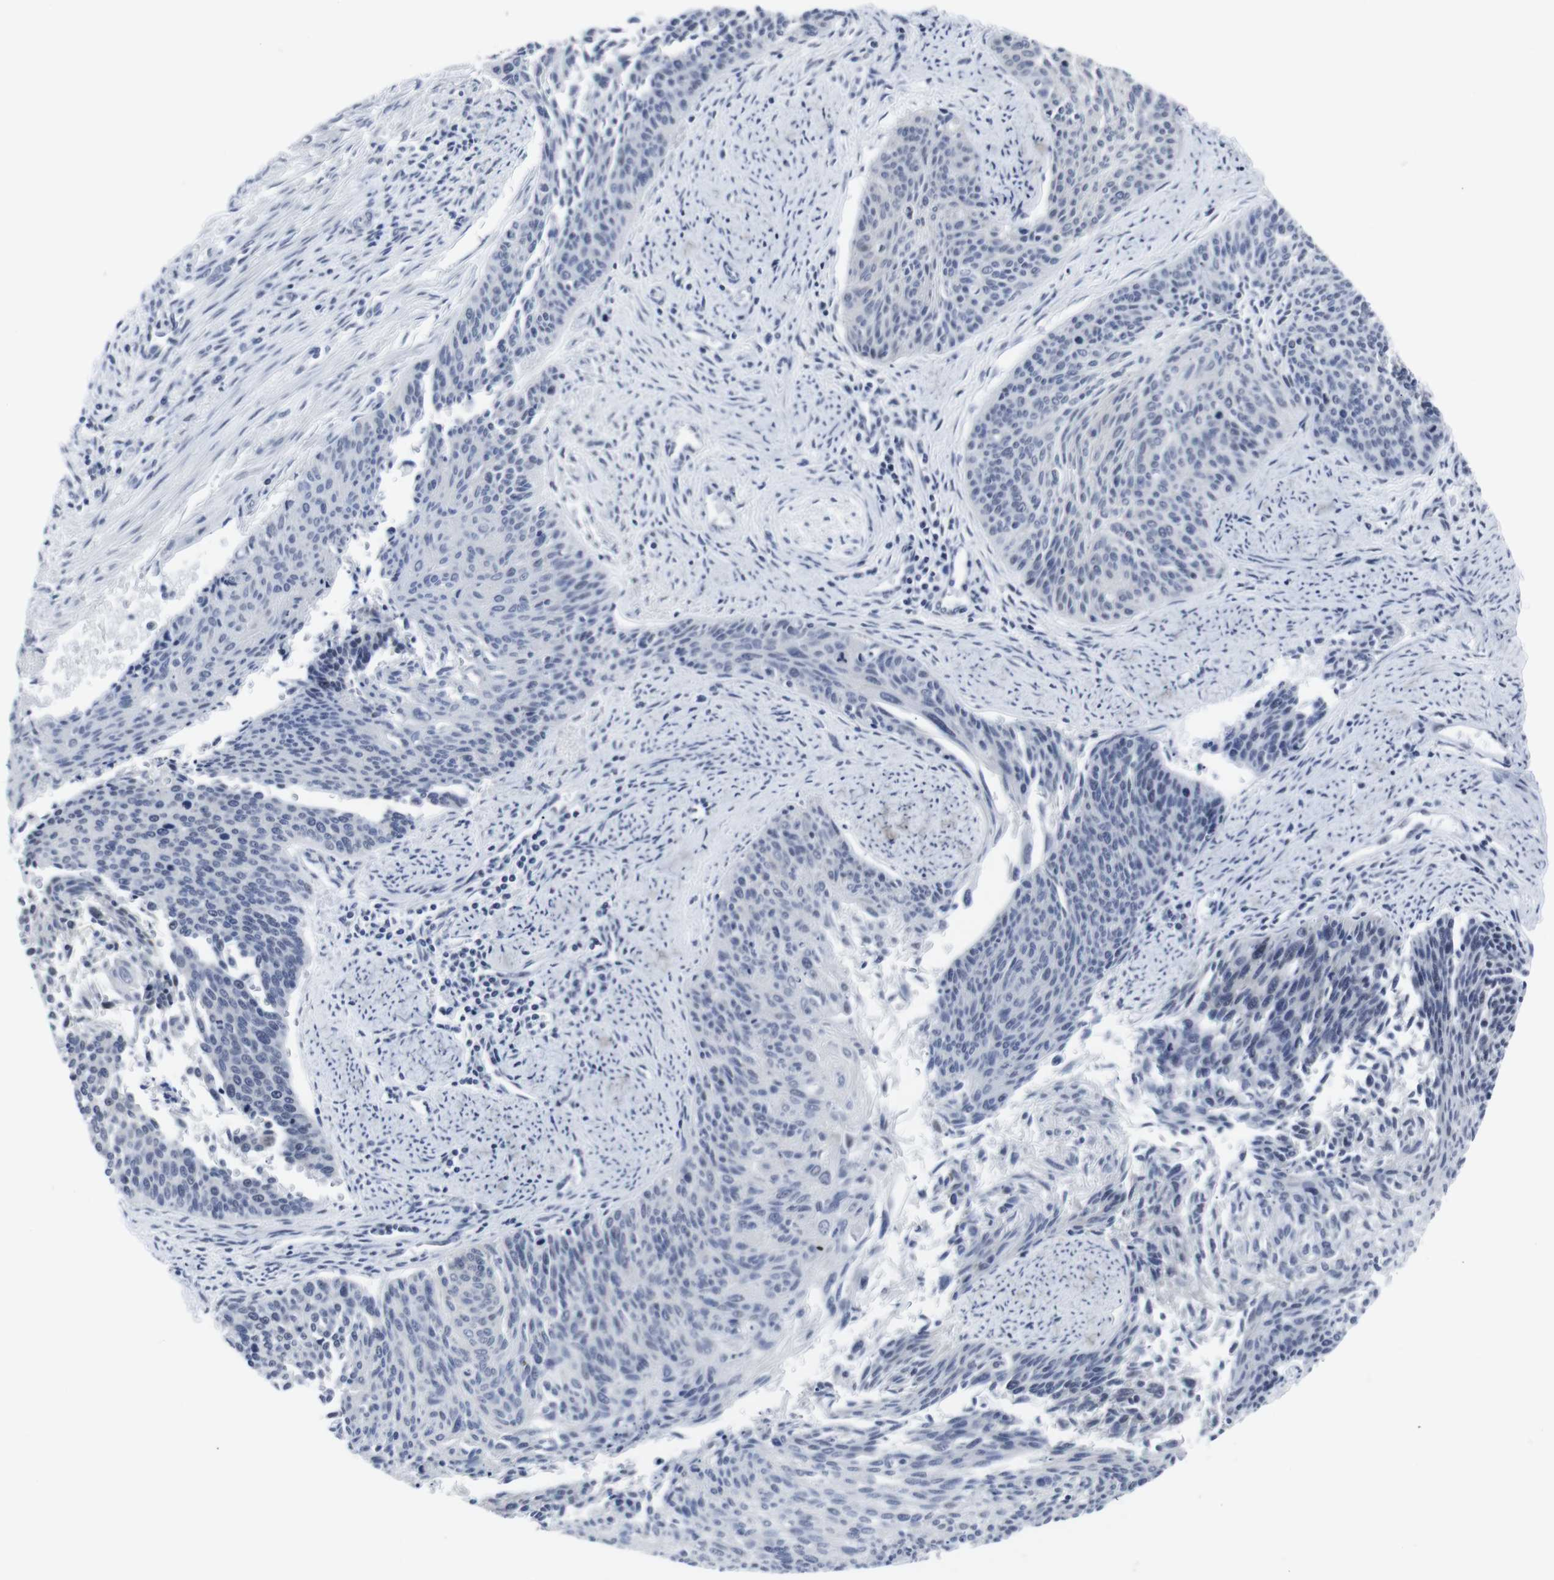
{"staining": {"intensity": "negative", "quantity": "none", "location": "none"}, "tissue": "cervical cancer", "cell_type": "Tumor cells", "image_type": "cancer", "snomed": [{"axis": "morphology", "description": "Squamous cell carcinoma, NOS"}, {"axis": "topography", "description": "Cervix"}], "caption": "The immunohistochemistry (IHC) micrograph has no significant expression in tumor cells of cervical cancer (squamous cell carcinoma) tissue. The staining was performed using DAB (3,3'-diaminobenzidine) to visualize the protein expression in brown, while the nuclei were stained in blue with hematoxylin (Magnification: 20x).", "gene": "GEMIN2", "patient": {"sex": "female", "age": 55}}